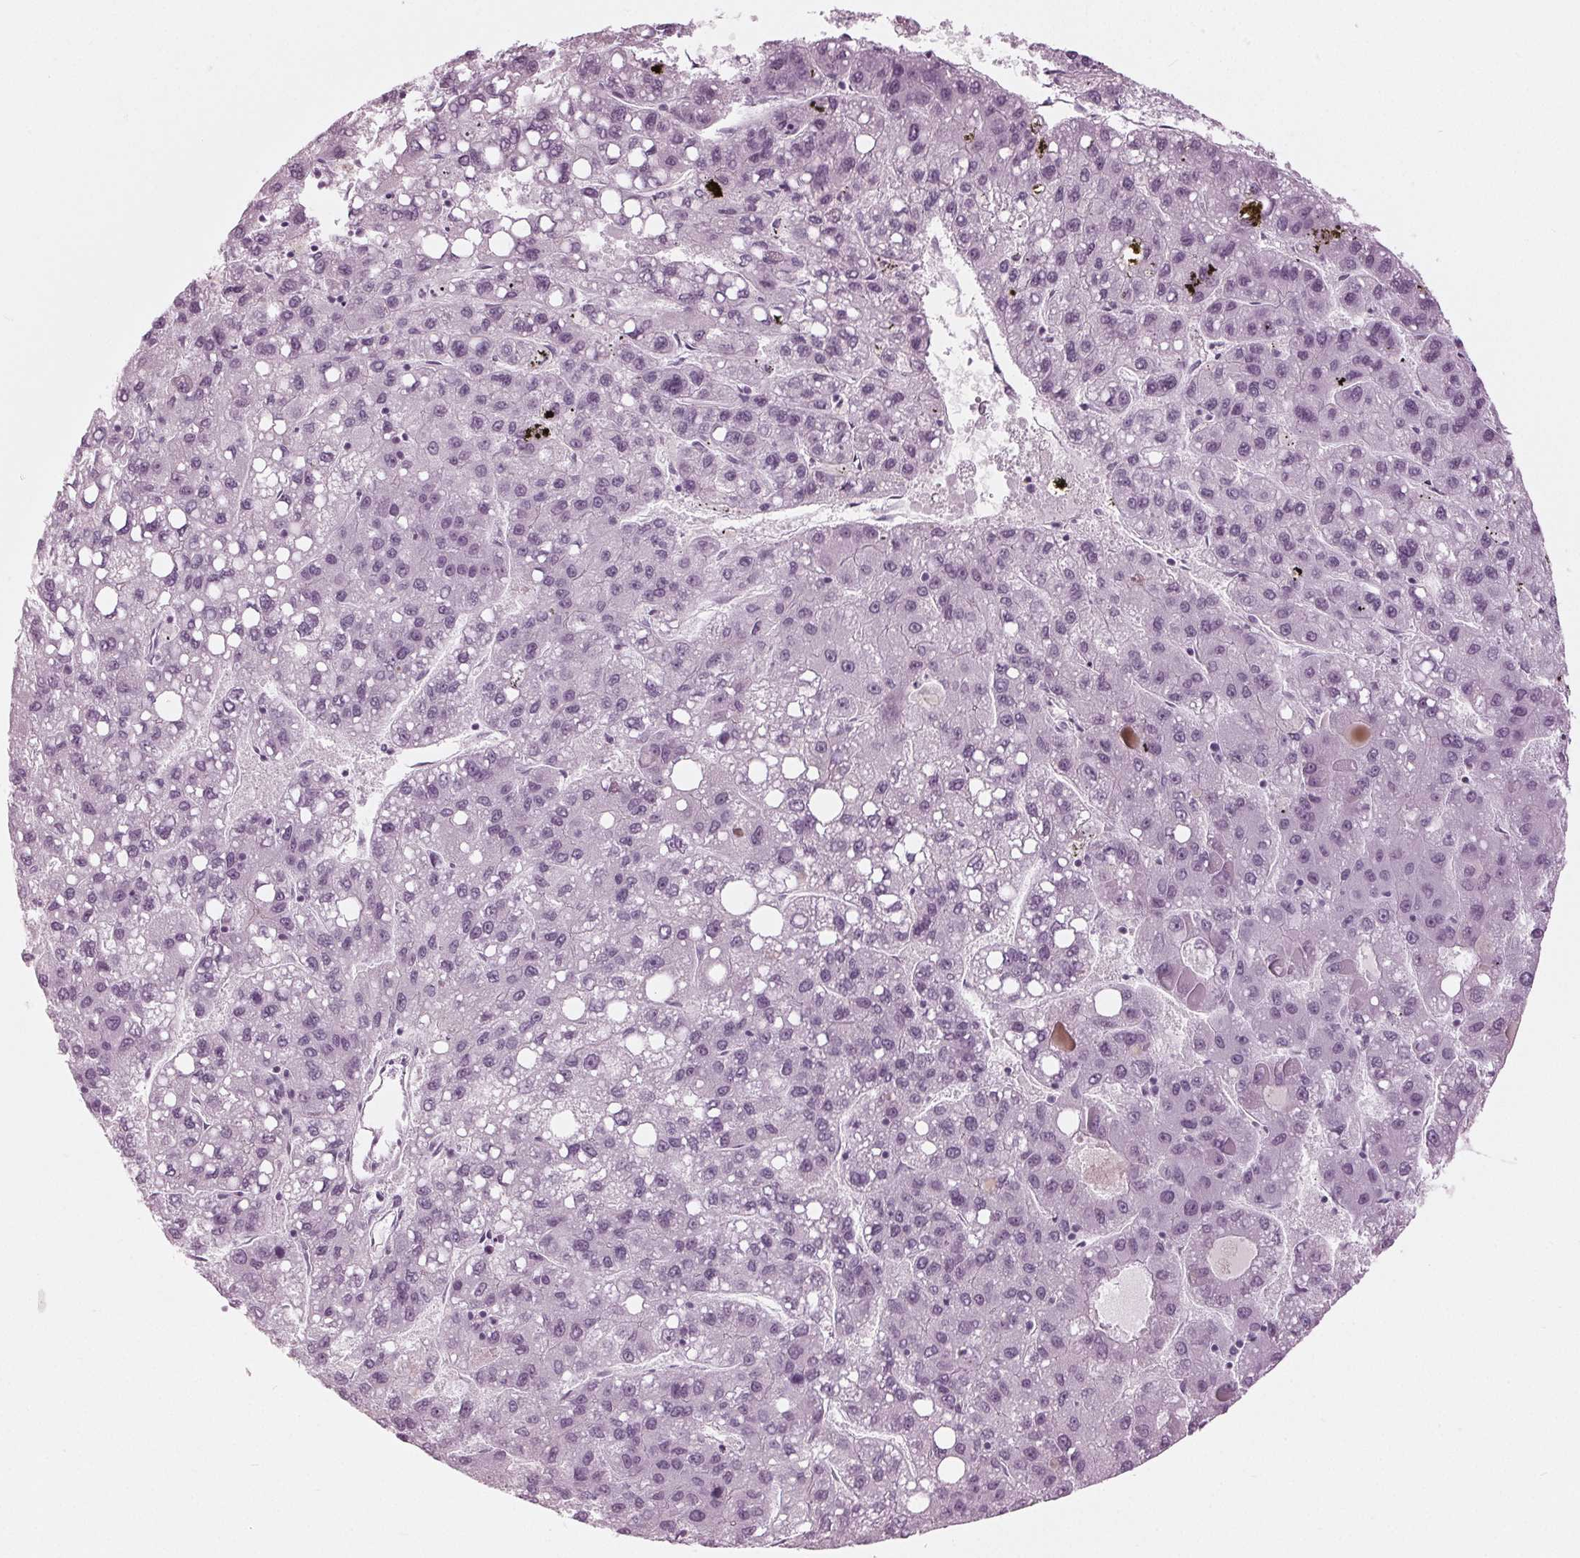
{"staining": {"intensity": "negative", "quantity": "none", "location": "none"}, "tissue": "liver cancer", "cell_type": "Tumor cells", "image_type": "cancer", "snomed": [{"axis": "morphology", "description": "Carcinoma, Hepatocellular, NOS"}, {"axis": "topography", "description": "Liver"}], "caption": "This image is of liver hepatocellular carcinoma stained with IHC to label a protein in brown with the nuclei are counter-stained blue. There is no expression in tumor cells.", "gene": "KRT28", "patient": {"sex": "female", "age": 82}}